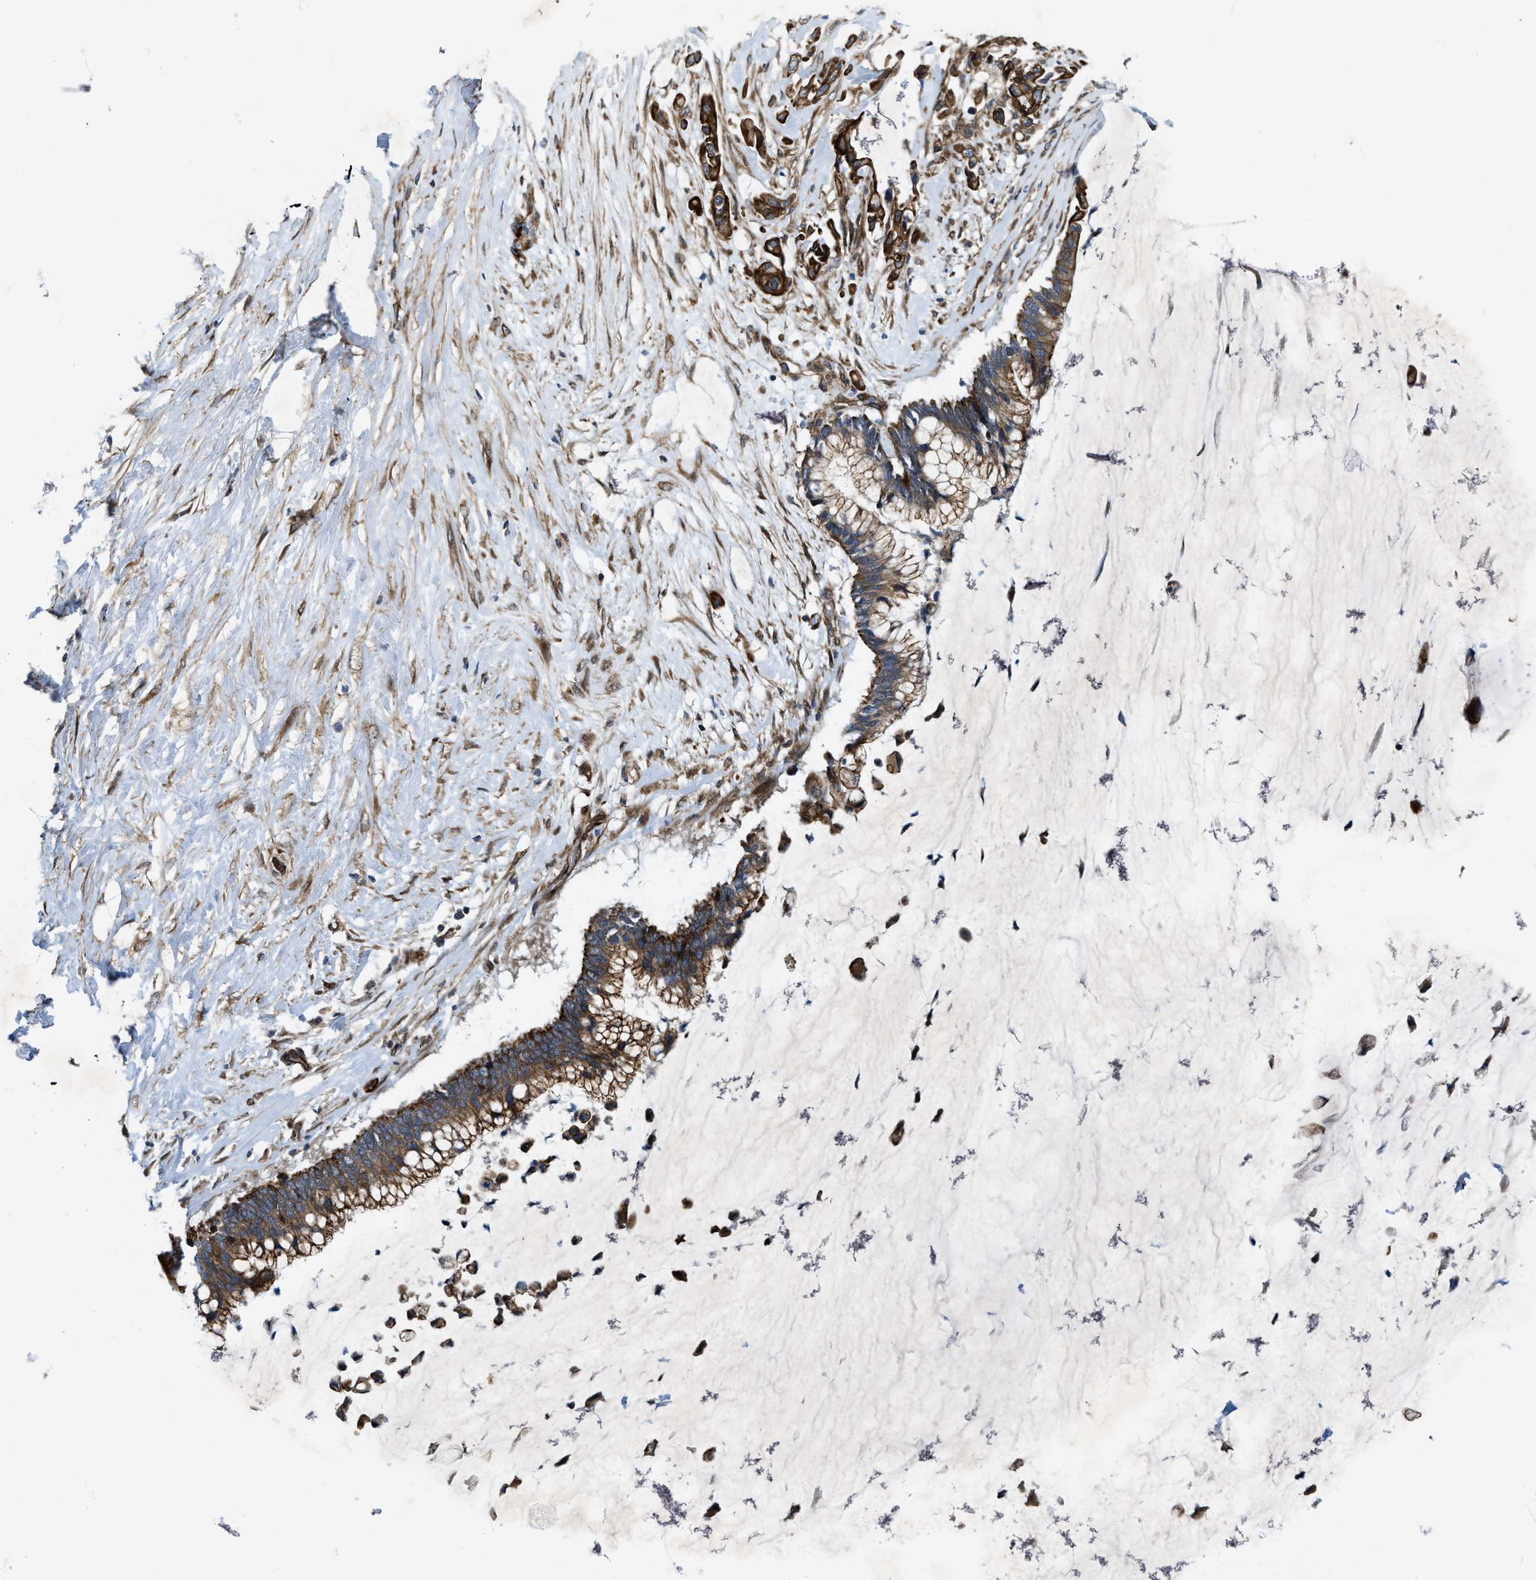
{"staining": {"intensity": "strong", "quantity": ">75%", "location": "cytoplasmic/membranous"}, "tissue": "pancreatic cancer", "cell_type": "Tumor cells", "image_type": "cancer", "snomed": [{"axis": "morphology", "description": "Adenocarcinoma, NOS"}, {"axis": "topography", "description": "Pancreas"}], "caption": "Tumor cells reveal strong cytoplasmic/membranous expression in approximately >75% of cells in pancreatic adenocarcinoma. Ihc stains the protein in brown and the nuclei are stained blue.", "gene": "URGCP", "patient": {"sex": "male", "age": 41}}